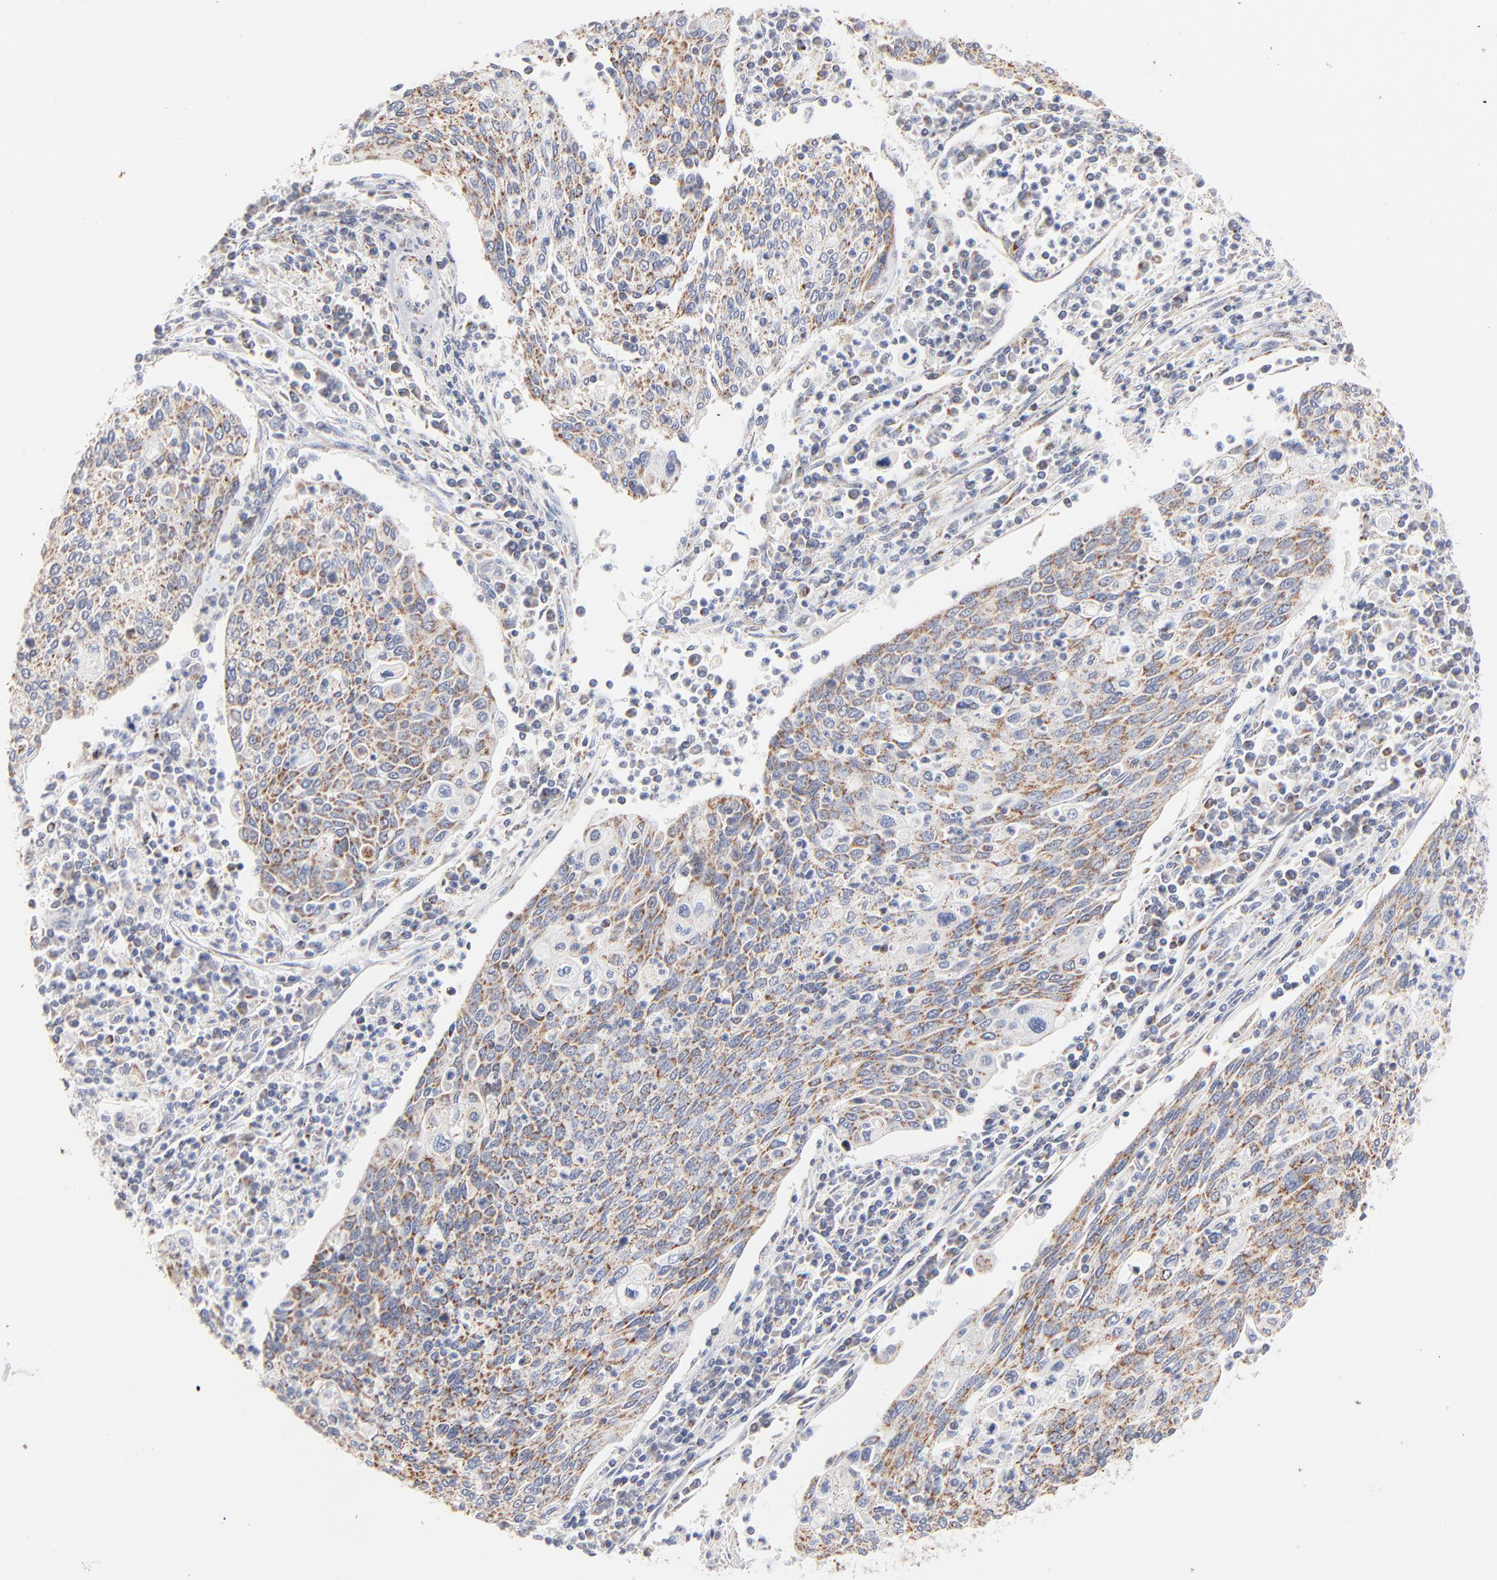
{"staining": {"intensity": "moderate", "quantity": ">75%", "location": "cytoplasmic/membranous"}, "tissue": "cervical cancer", "cell_type": "Tumor cells", "image_type": "cancer", "snomed": [{"axis": "morphology", "description": "Squamous cell carcinoma, NOS"}, {"axis": "topography", "description": "Cervix"}], "caption": "Protein expression analysis of human cervical squamous cell carcinoma reveals moderate cytoplasmic/membranous positivity in about >75% of tumor cells. Nuclei are stained in blue.", "gene": "MRPL58", "patient": {"sex": "female", "age": 40}}